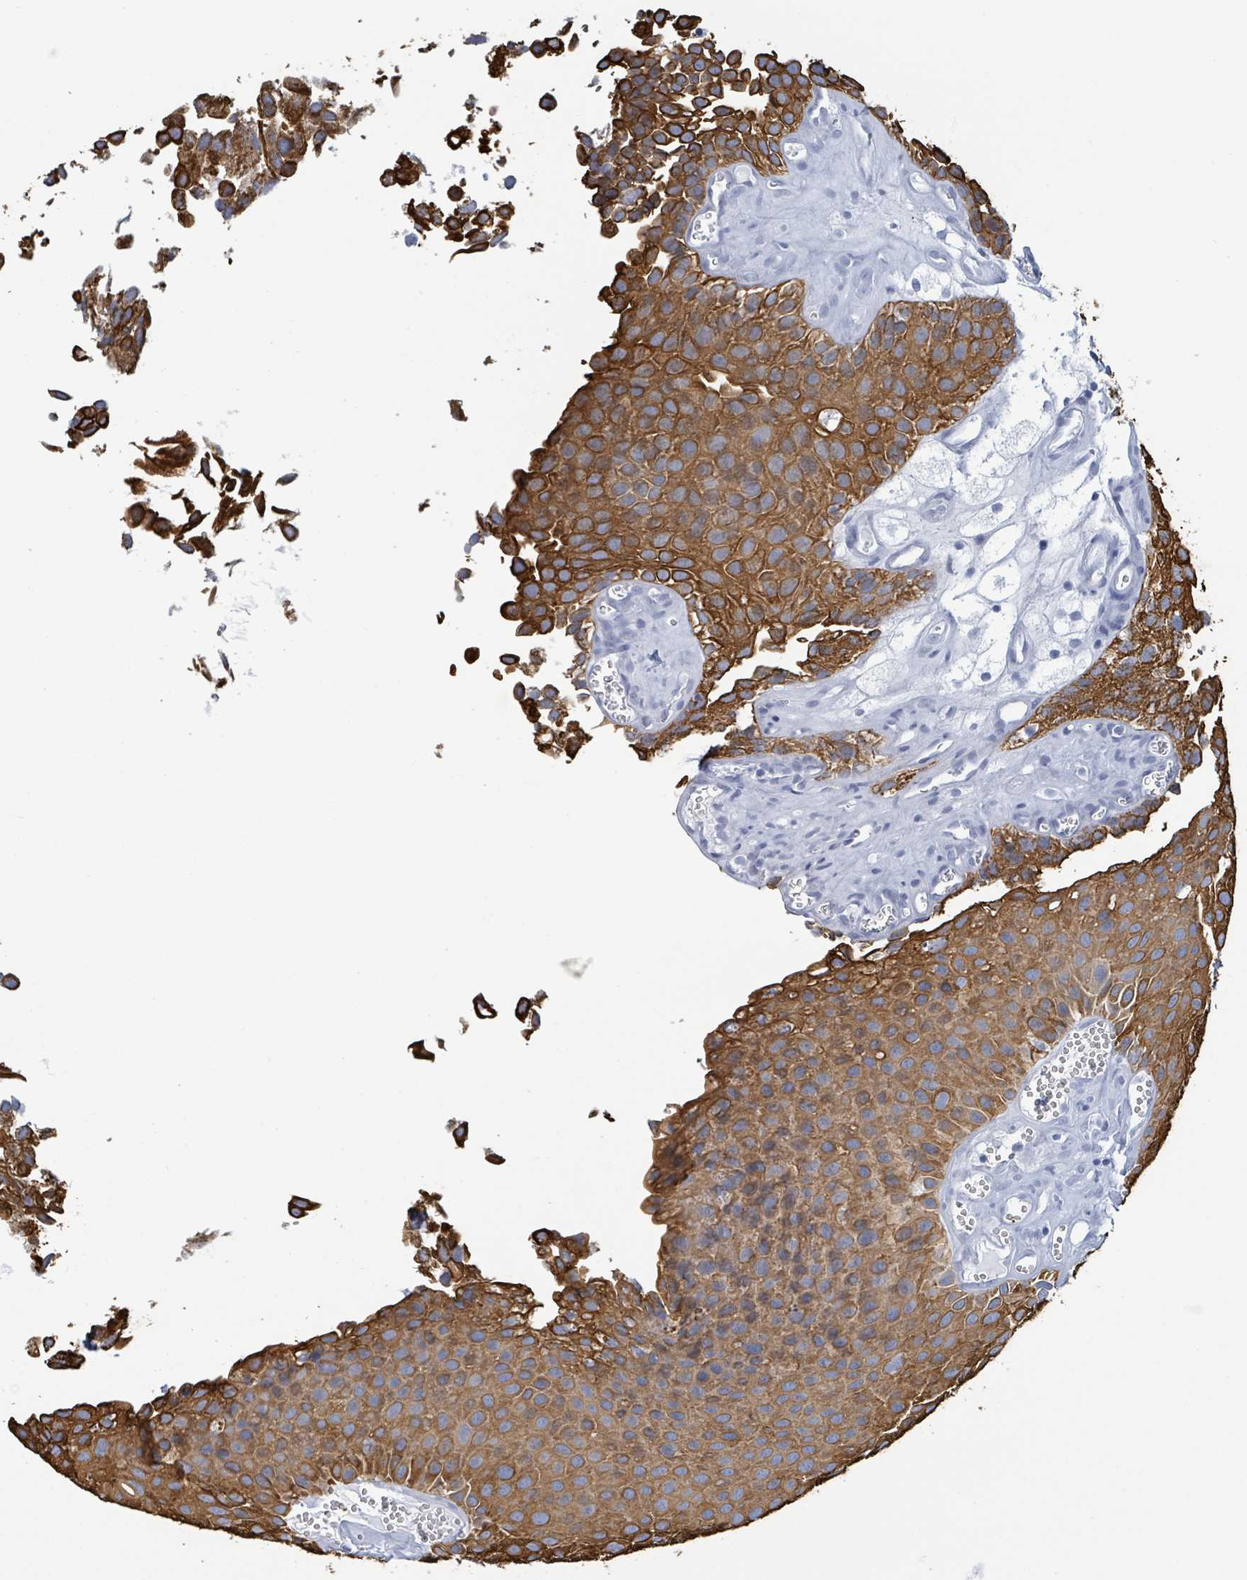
{"staining": {"intensity": "strong", "quantity": ">75%", "location": "cytoplasmic/membranous"}, "tissue": "urothelial cancer", "cell_type": "Tumor cells", "image_type": "cancer", "snomed": [{"axis": "morphology", "description": "Urothelial carcinoma, Low grade"}, {"axis": "topography", "description": "Urinary bladder"}], "caption": "Immunohistochemical staining of urothelial carcinoma (low-grade) displays strong cytoplasmic/membranous protein positivity in about >75% of tumor cells. The protein of interest is stained brown, and the nuclei are stained in blue (DAB IHC with brightfield microscopy, high magnification).", "gene": "KRT8", "patient": {"sex": "male", "age": 88}}